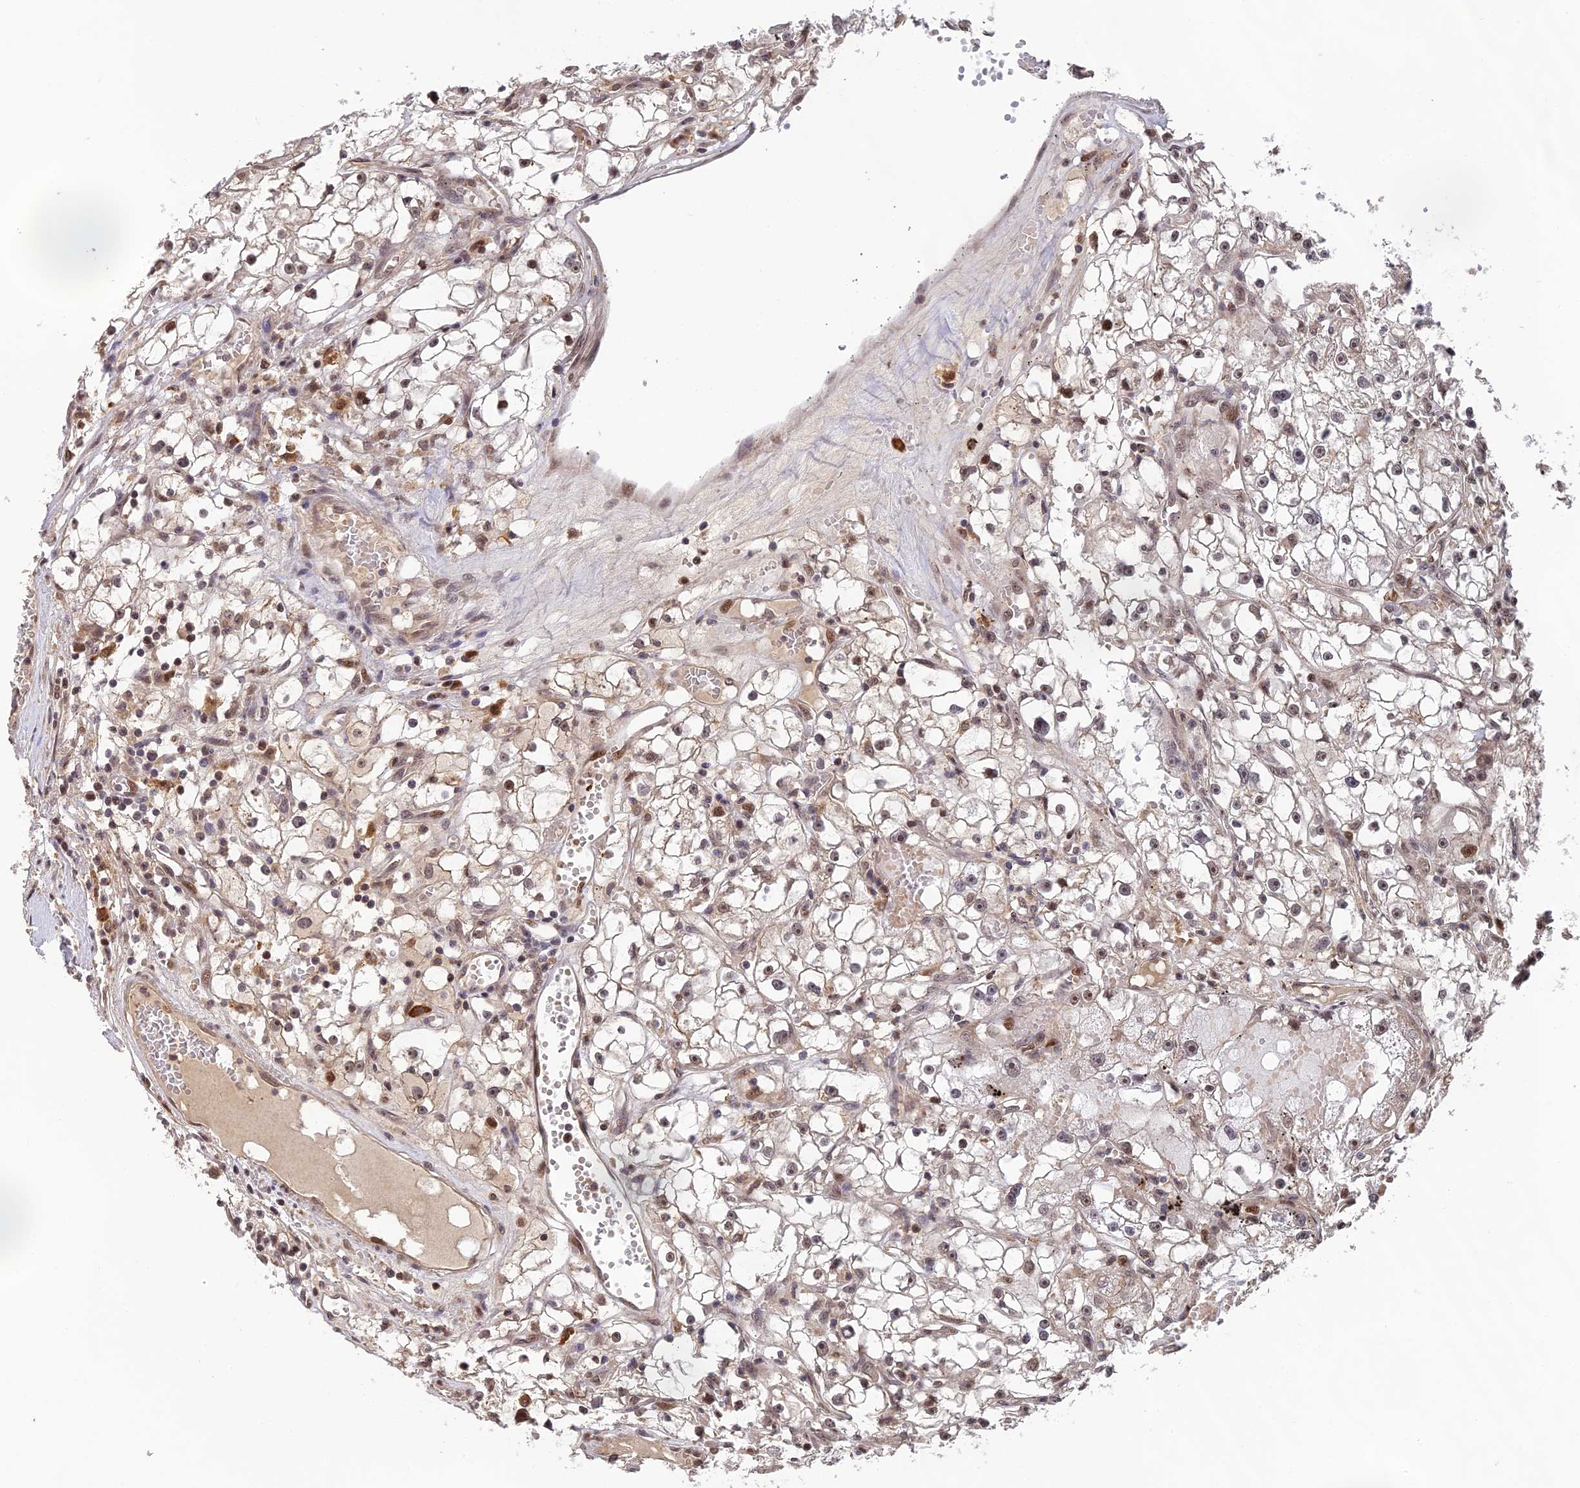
{"staining": {"intensity": "moderate", "quantity": ">75%", "location": "nuclear"}, "tissue": "renal cancer", "cell_type": "Tumor cells", "image_type": "cancer", "snomed": [{"axis": "morphology", "description": "Adenocarcinoma, NOS"}, {"axis": "topography", "description": "Kidney"}], "caption": "The image shows immunohistochemical staining of renal adenocarcinoma. There is moderate nuclear positivity is present in approximately >75% of tumor cells.", "gene": "OSBPL1A", "patient": {"sex": "male", "age": 56}}